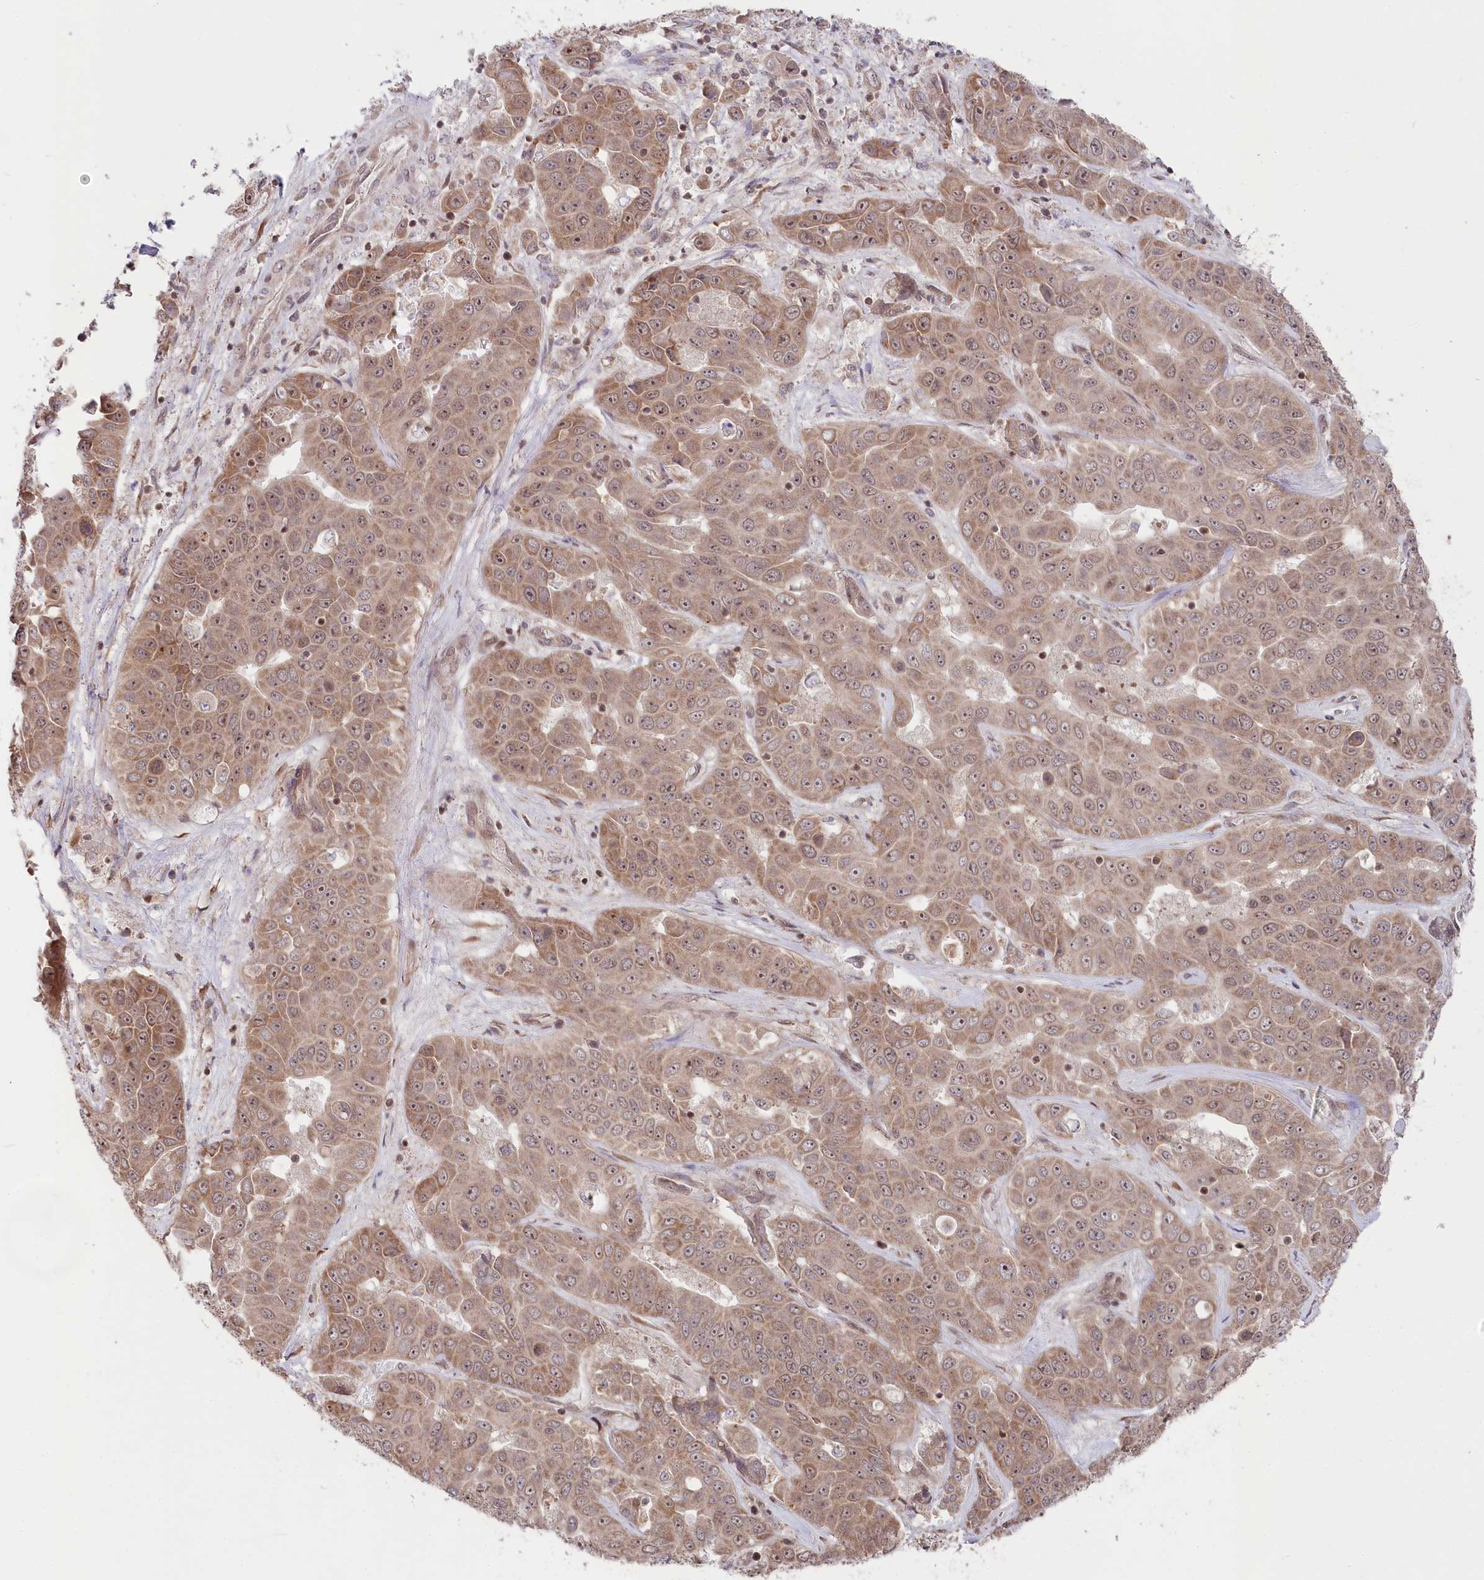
{"staining": {"intensity": "weak", "quantity": ">75%", "location": "cytoplasmic/membranous,nuclear"}, "tissue": "liver cancer", "cell_type": "Tumor cells", "image_type": "cancer", "snomed": [{"axis": "morphology", "description": "Cholangiocarcinoma"}, {"axis": "topography", "description": "Liver"}], "caption": "IHC of human liver cancer (cholangiocarcinoma) demonstrates low levels of weak cytoplasmic/membranous and nuclear expression in about >75% of tumor cells.", "gene": "CGGBP1", "patient": {"sex": "female", "age": 52}}